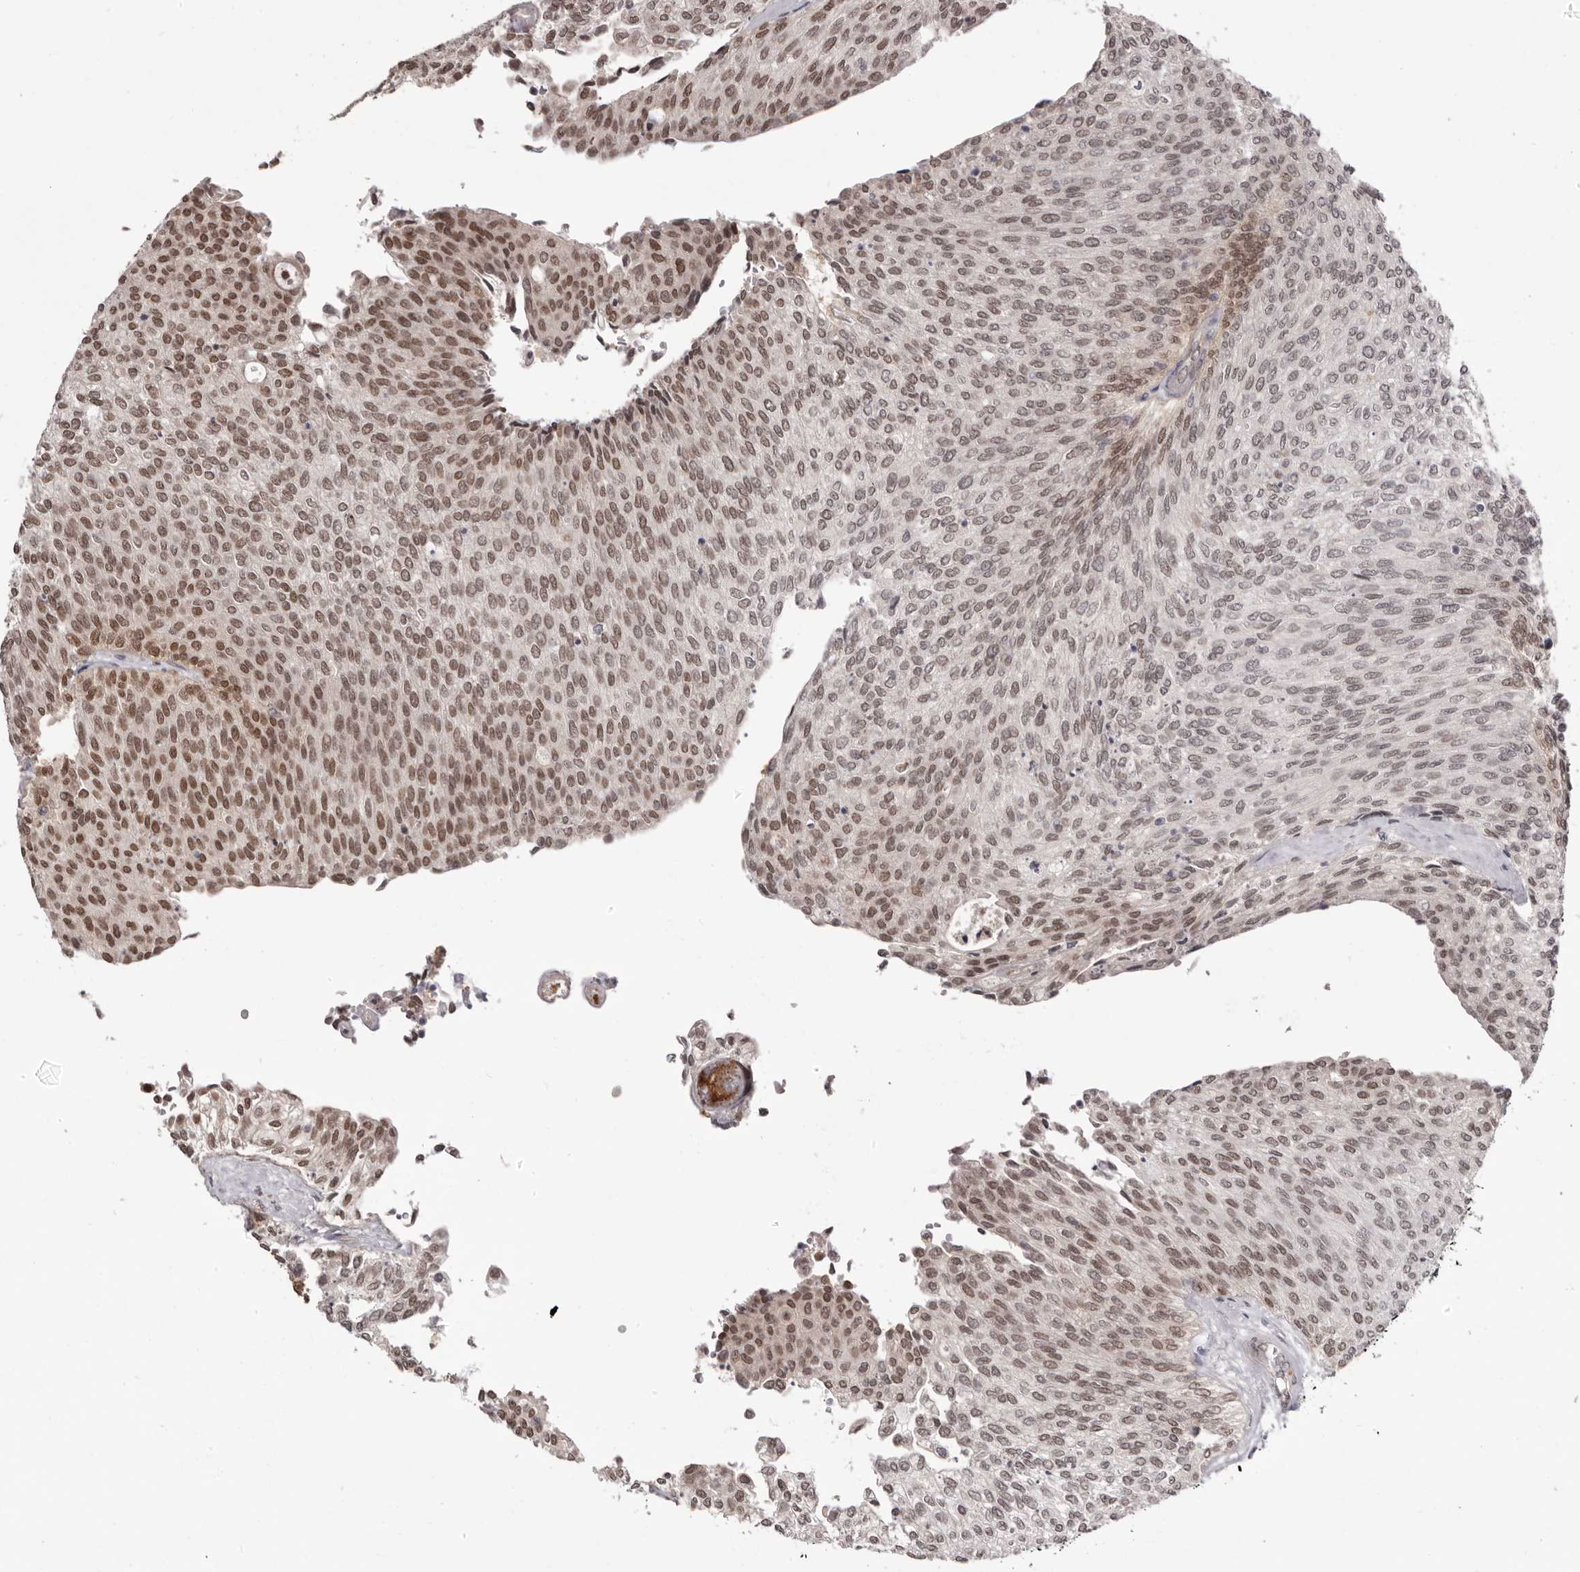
{"staining": {"intensity": "moderate", "quantity": ">75%", "location": "nuclear"}, "tissue": "urothelial cancer", "cell_type": "Tumor cells", "image_type": "cancer", "snomed": [{"axis": "morphology", "description": "Urothelial carcinoma, Low grade"}, {"axis": "topography", "description": "Urinary bladder"}], "caption": "Immunohistochemical staining of human urothelial cancer shows medium levels of moderate nuclear protein expression in about >75% of tumor cells.", "gene": "RNF2", "patient": {"sex": "female", "age": 79}}